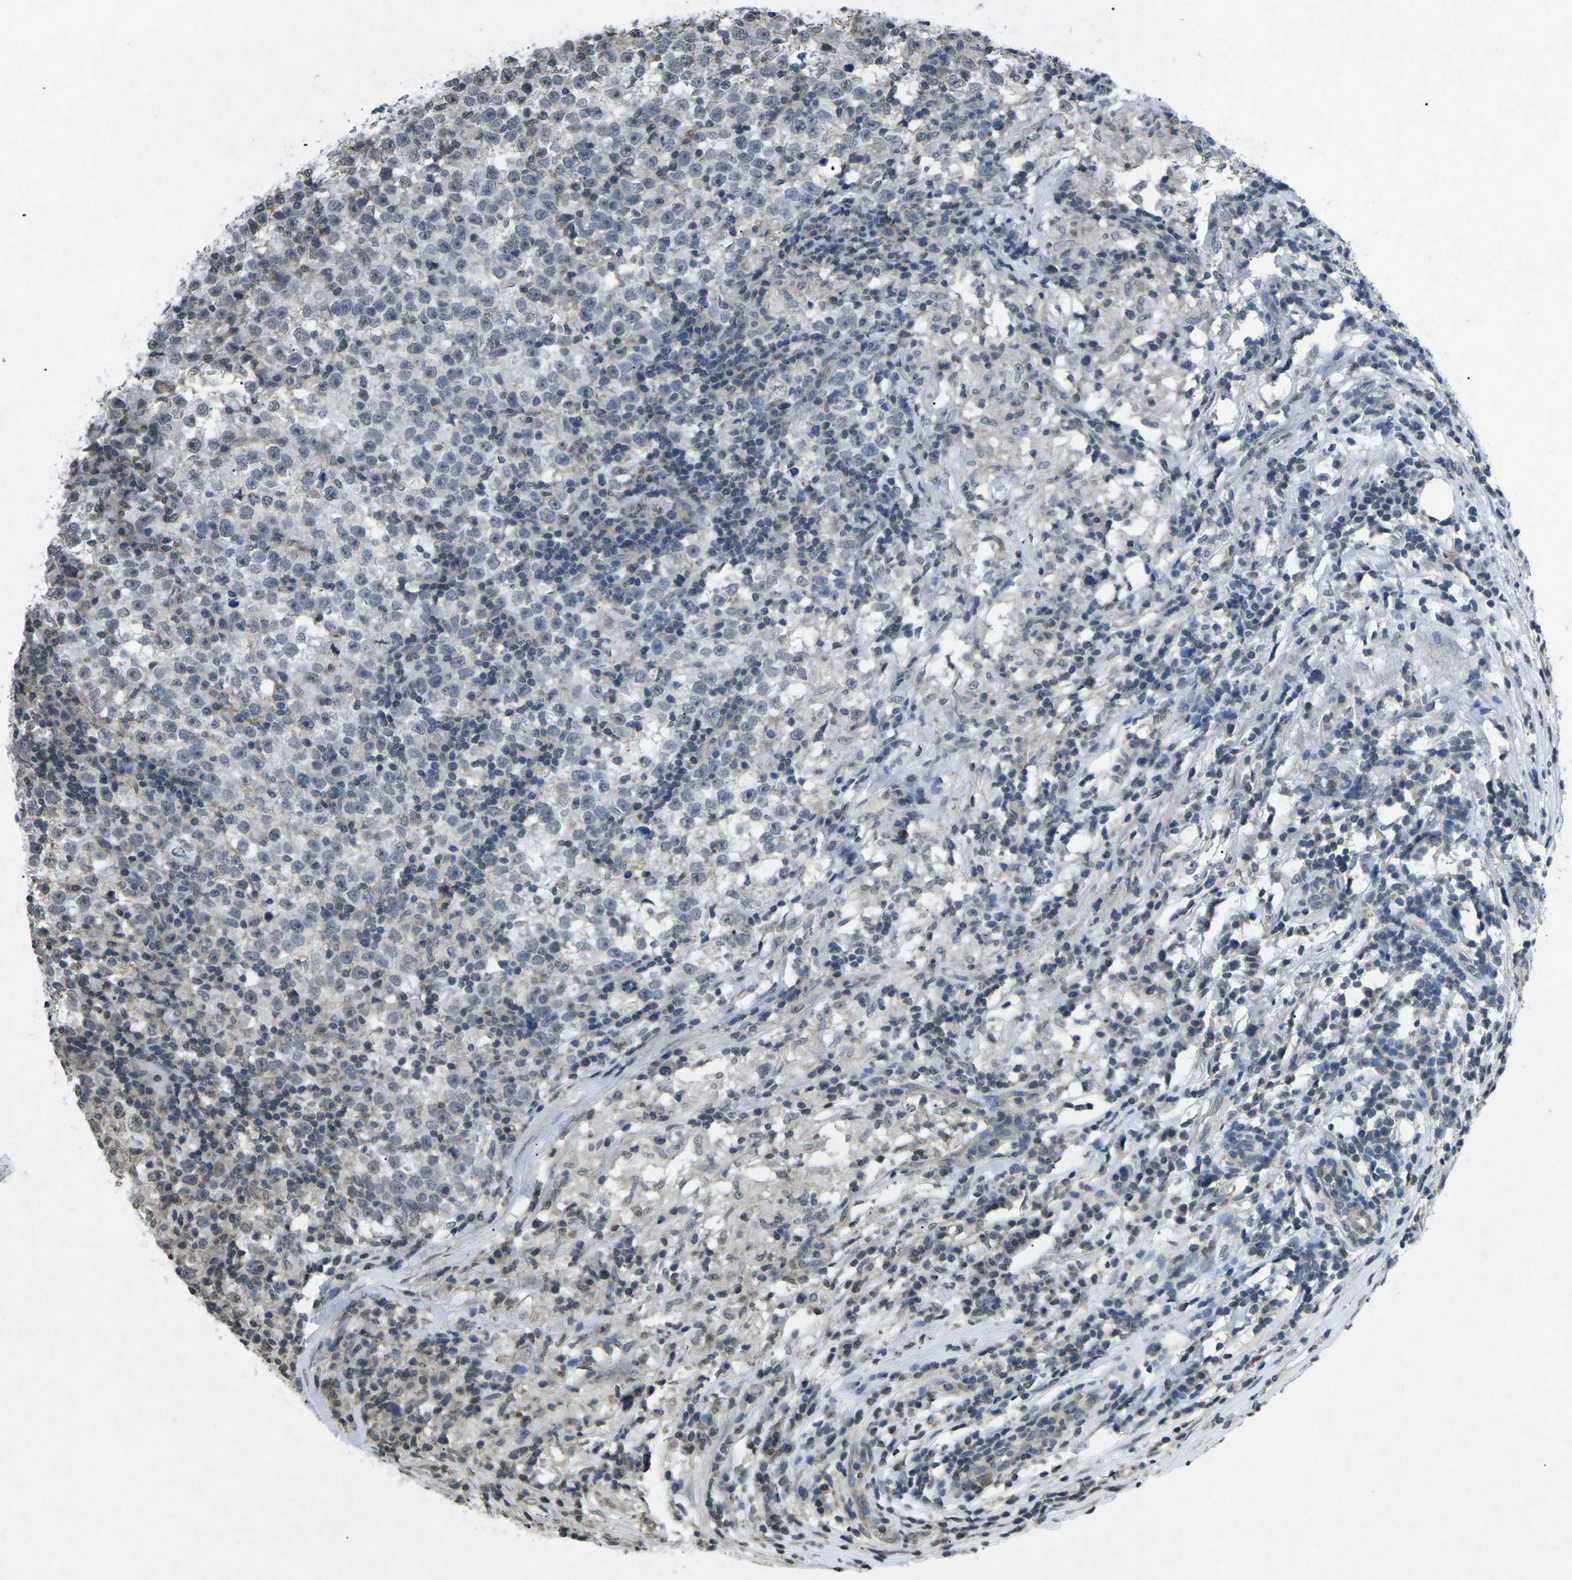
{"staining": {"intensity": "weak", "quantity": "<25%", "location": "nuclear"}, "tissue": "testis cancer", "cell_type": "Tumor cells", "image_type": "cancer", "snomed": [{"axis": "morphology", "description": "Seminoma, NOS"}, {"axis": "topography", "description": "Testis"}], "caption": "This micrograph is of seminoma (testis) stained with immunohistochemistry (IHC) to label a protein in brown with the nuclei are counter-stained blue. There is no positivity in tumor cells.", "gene": "TFR2", "patient": {"sex": "male", "age": 43}}